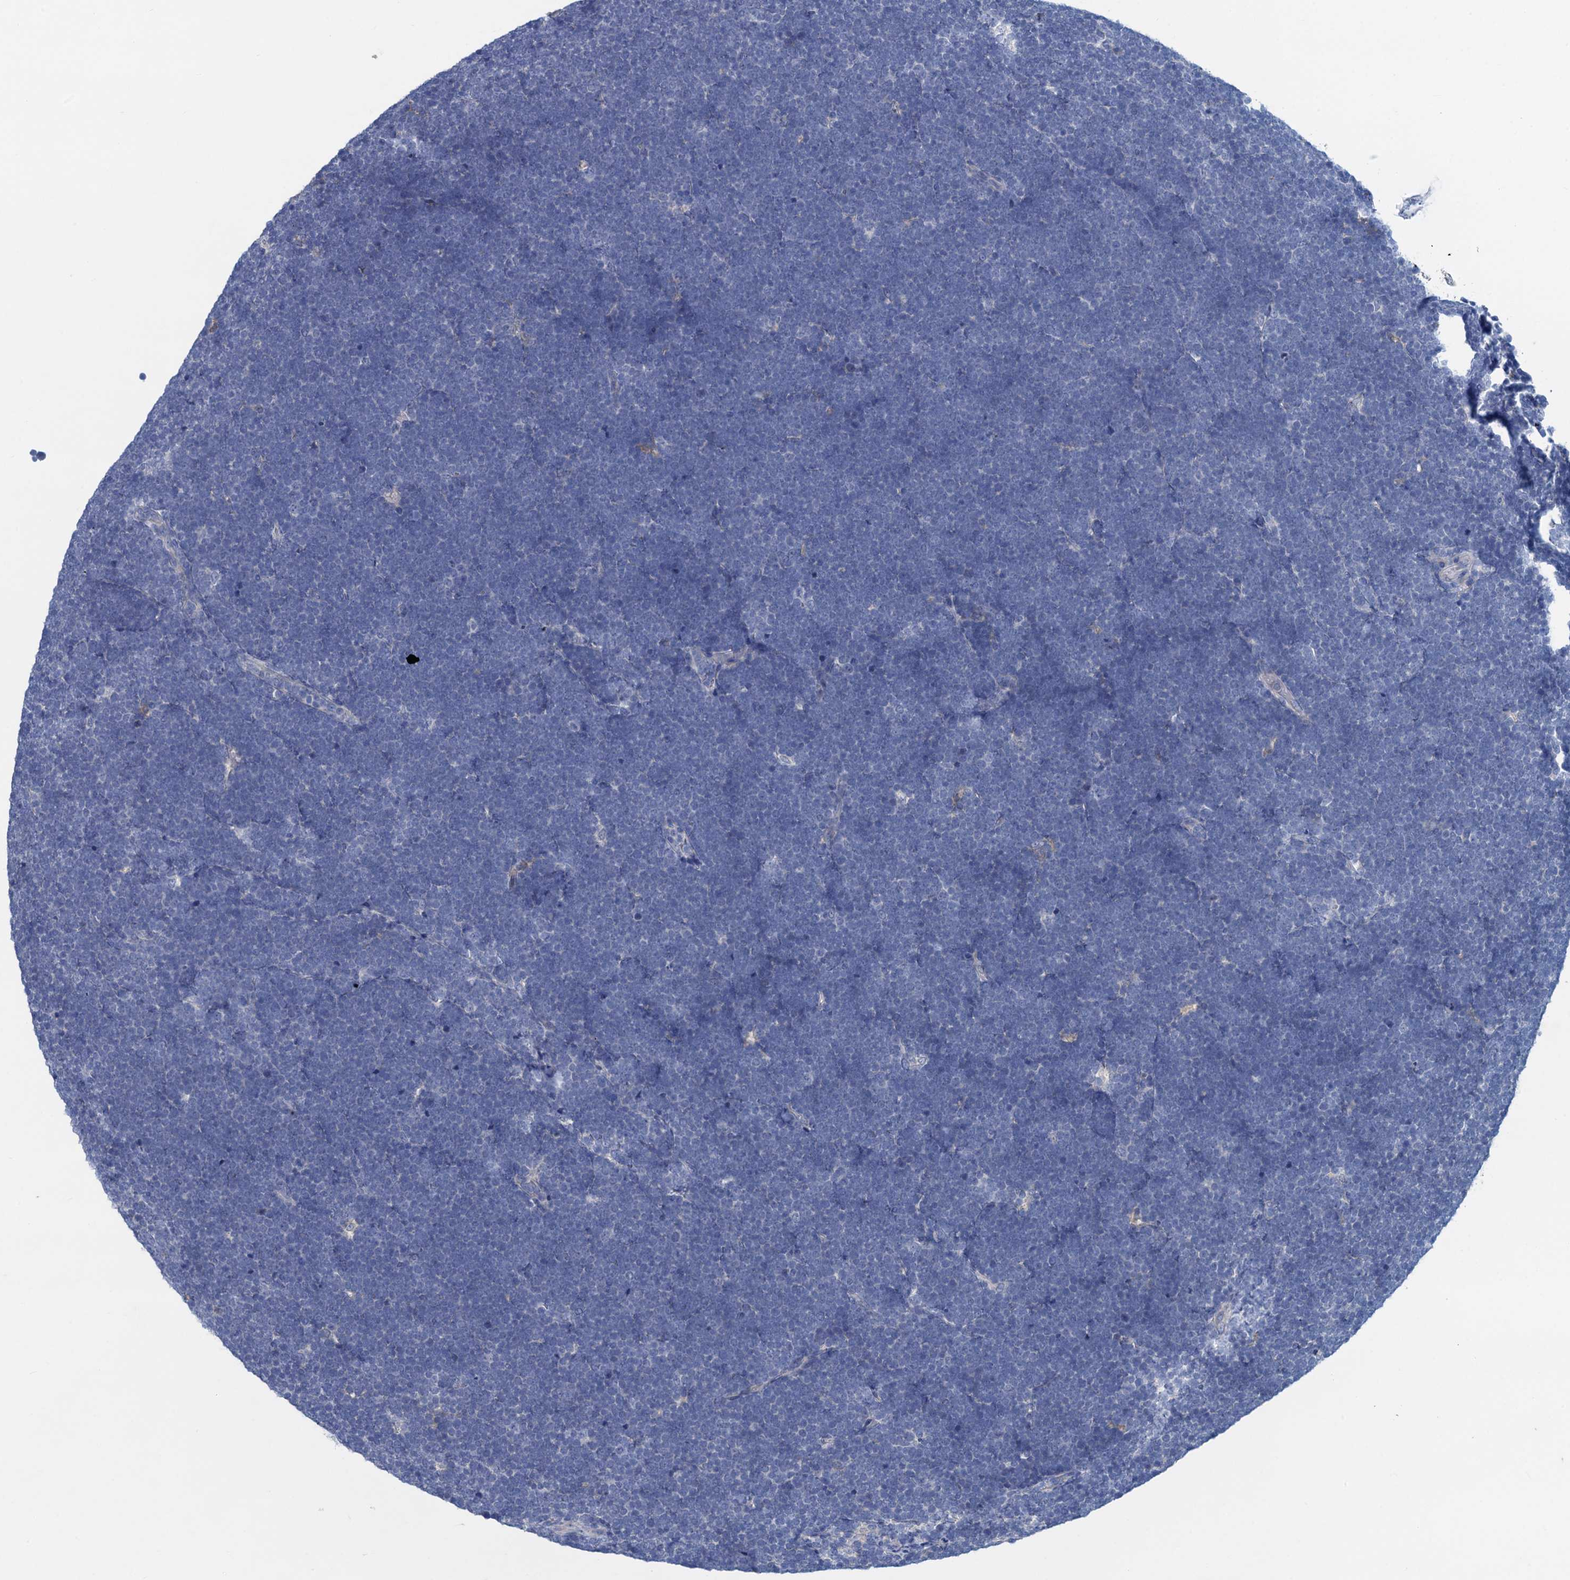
{"staining": {"intensity": "negative", "quantity": "none", "location": "none"}, "tissue": "lymphoma", "cell_type": "Tumor cells", "image_type": "cancer", "snomed": [{"axis": "morphology", "description": "Malignant lymphoma, non-Hodgkin's type, High grade"}, {"axis": "topography", "description": "Lymph node"}], "caption": "High magnification brightfield microscopy of high-grade malignant lymphoma, non-Hodgkin's type stained with DAB (brown) and counterstained with hematoxylin (blue): tumor cells show no significant expression. Brightfield microscopy of IHC stained with DAB (3,3'-diaminobenzidine) (brown) and hematoxylin (blue), captured at high magnification.", "gene": "RTKN2", "patient": {"sex": "male", "age": 13}}